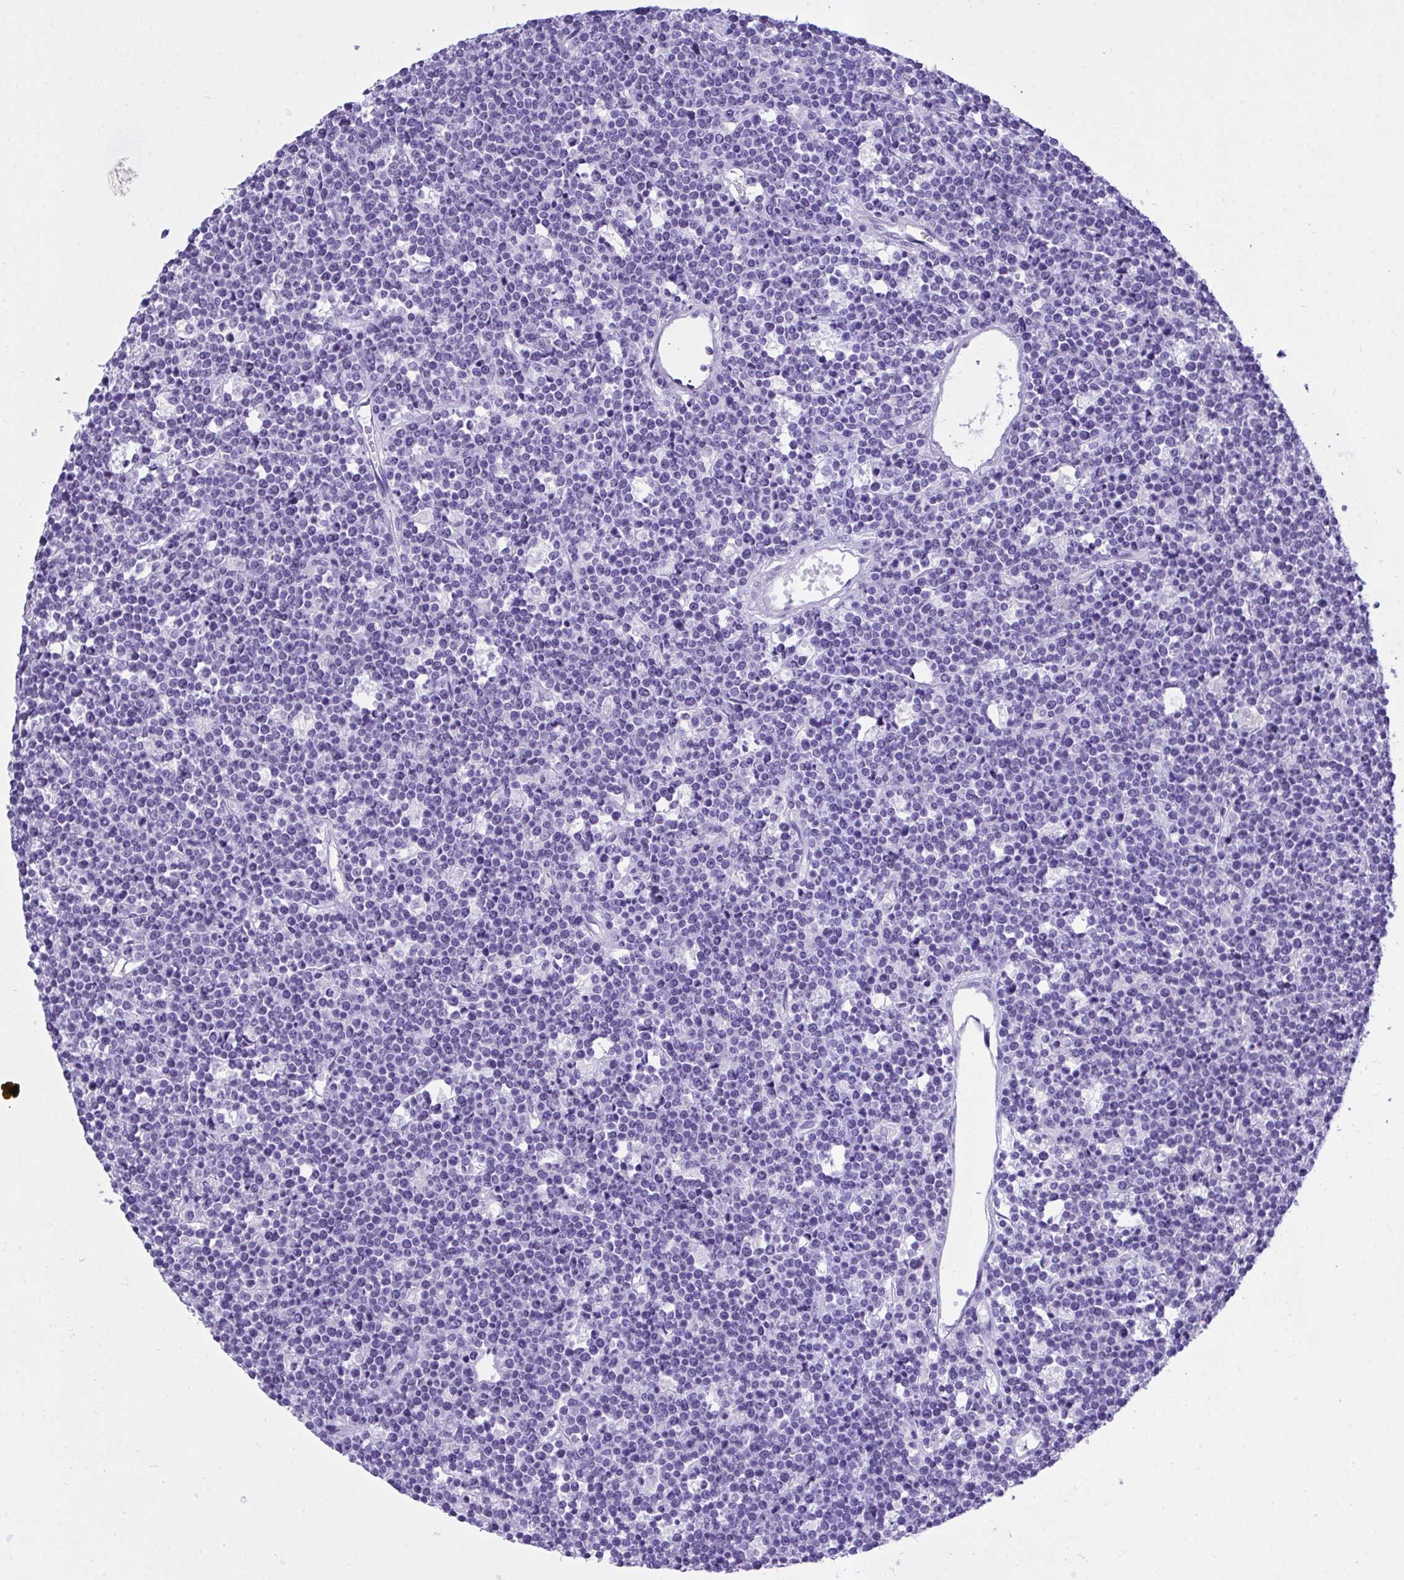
{"staining": {"intensity": "negative", "quantity": "none", "location": "none"}, "tissue": "lymphoma", "cell_type": "Tumor cells", "image_type": "cancer", "snomed": [{"axis": "morphology", "description": "Malignant lymphoma, non-Hodgkin's type, High grade"}, {"axis": "topography", "description": "Ovary"}], "caption": "The immunohistochemistry micrograph has no significant positivity in tumor cells of lymphoma tissue. (DAB immunohistochemistry (IHC) visualized using brightfield microscopy, high magnification).", "gene": "AKR1D1", "patient": {"sex": "female", "age": 56}}